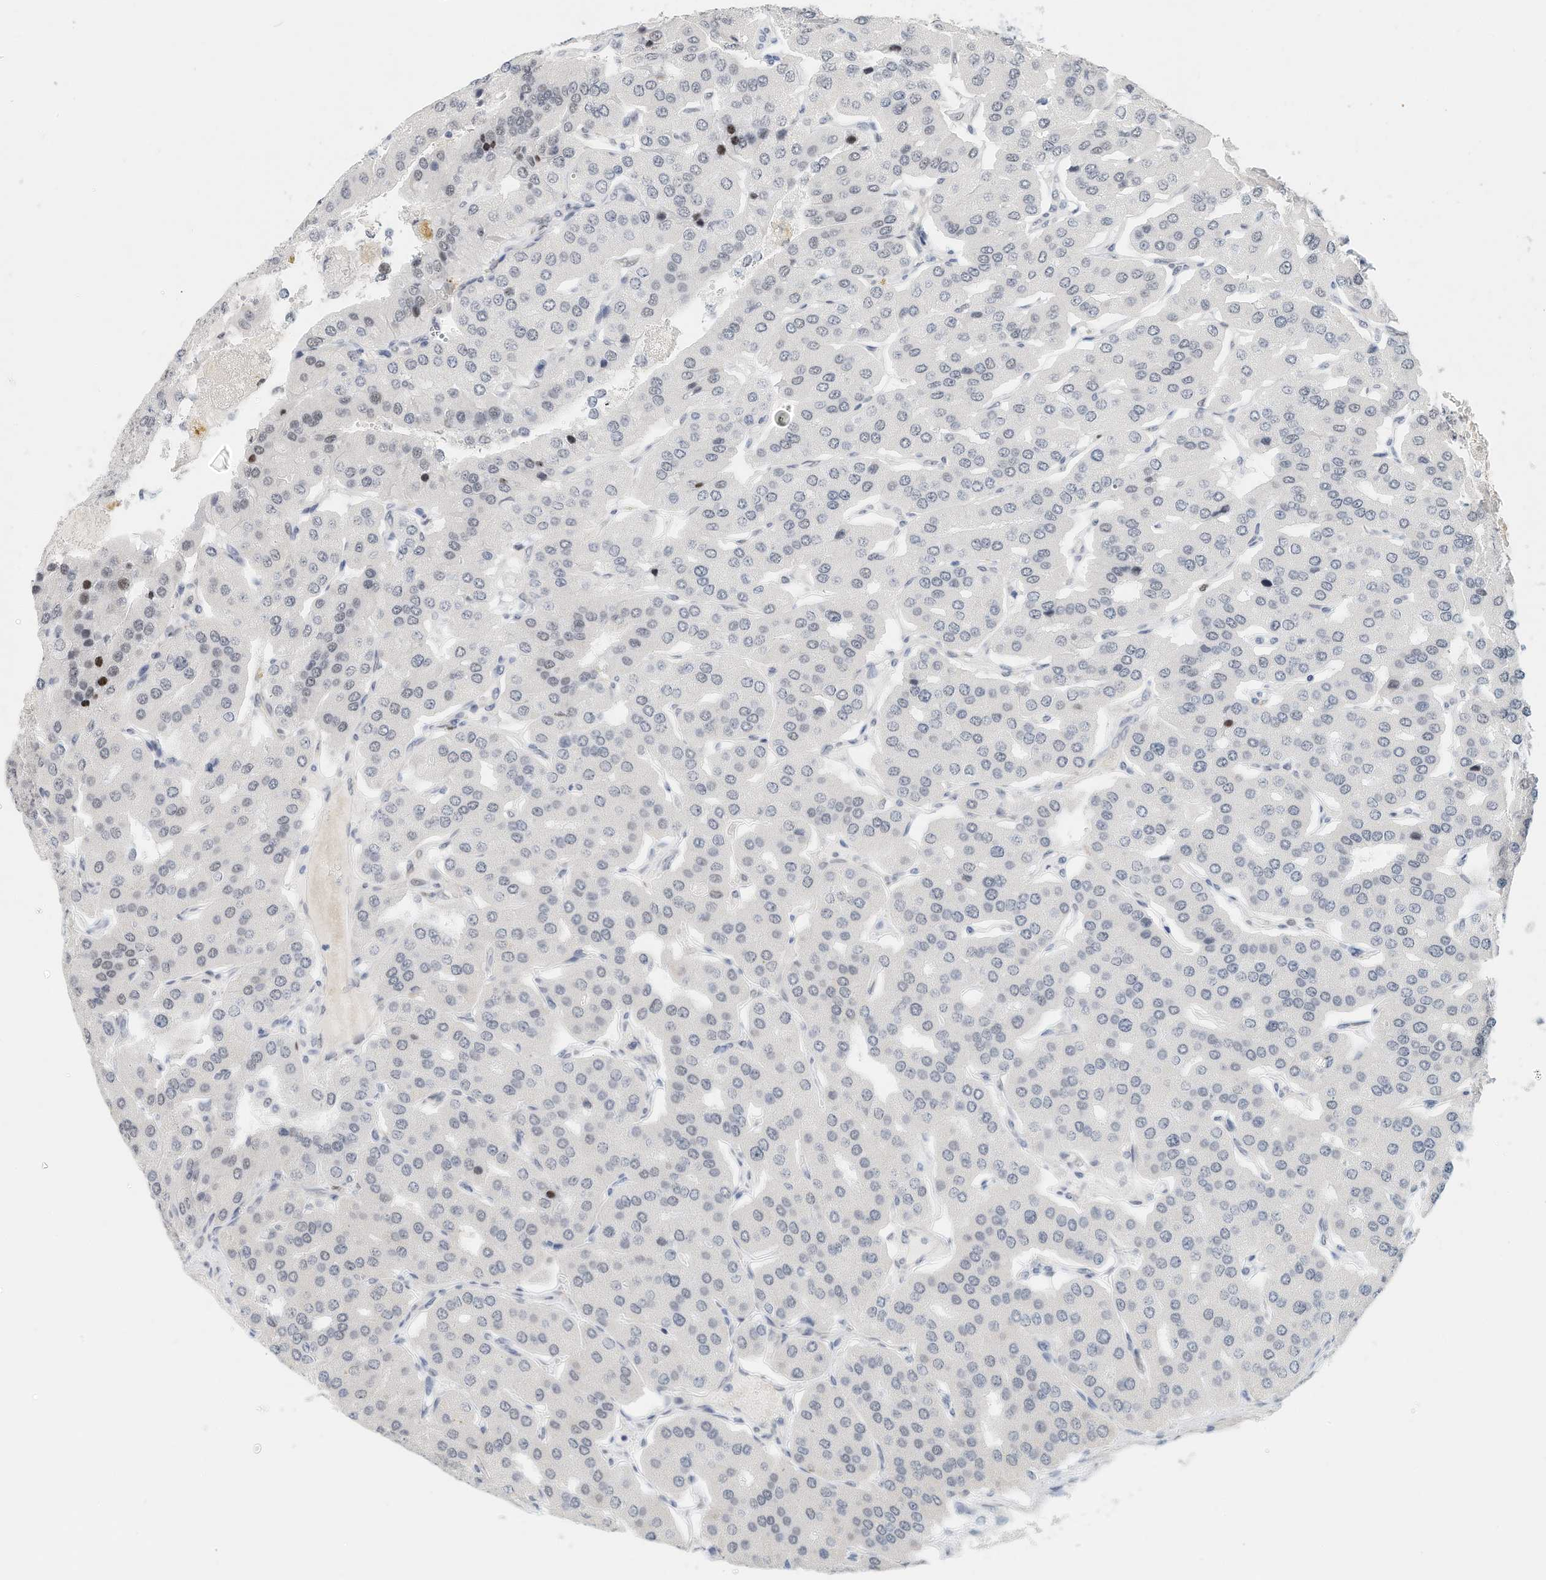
{"staining": {"intensity": "weak", "quantity": "<25%", "location": "nuclear"}, "tissue": "parathyroid gland", "cell_type": "Glandular cells", "image_type": "normal", "snomed": [{"axis": "morphology", "description": "Normal tissue, NOS"}, {"axis": "morphology", "description": "Adenoma, NOS"}, {"axis": "topography", "description": "Parathyroid gland"}], "caption": "The immunohistochemistry micrograph has no significant positivity in glandular cells of parathyroid gland.", "gene": "ARHGAP28", "patient": {"sex": "female", "age": 86}}